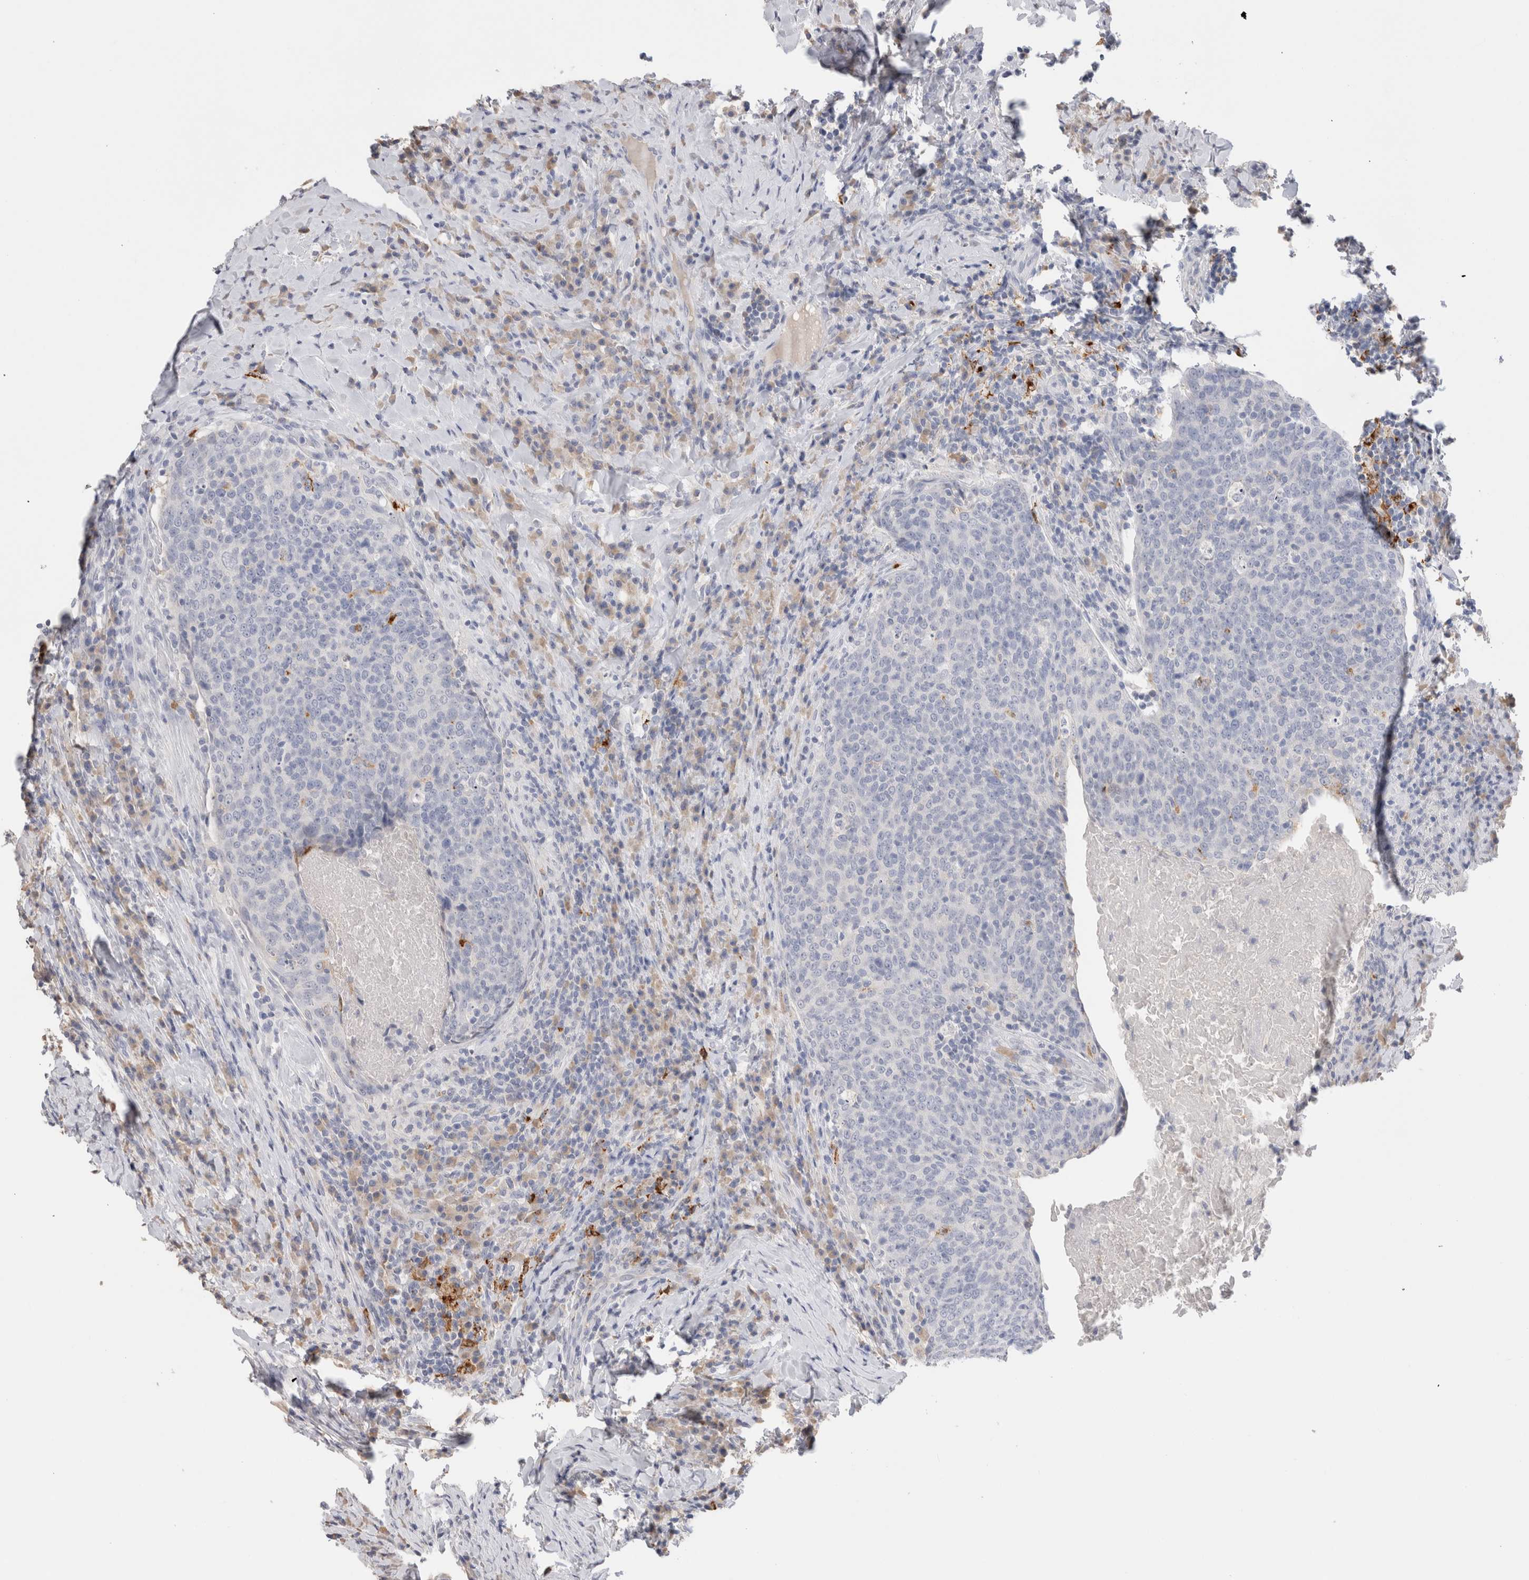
{"staining": {"intensity": "negative", "quantity": "none", "location": "none"}, "tissue": "head and neck cancer", "cell_type": "Tumor cells", "image_type": "cancer", "snomed": [{"axis": "morphology", "description": "Squamous cell carcinoma, NOS"}, {"axis": "morphology", "description": "Squamous cell carcinoma, metastatic, NOS"}, {"axis": "topography", "description": "Lymph node"}, {"axis": "topography", "description": "Head-Neck"}], "caption": "A micrograph of head and neck cancer (metastatic squamous cell carcinoma) stained for a protein displays no brown staining in tumor cells.", "gene": "LAMP3", "patient": {"sex": "male", "age": 62}}